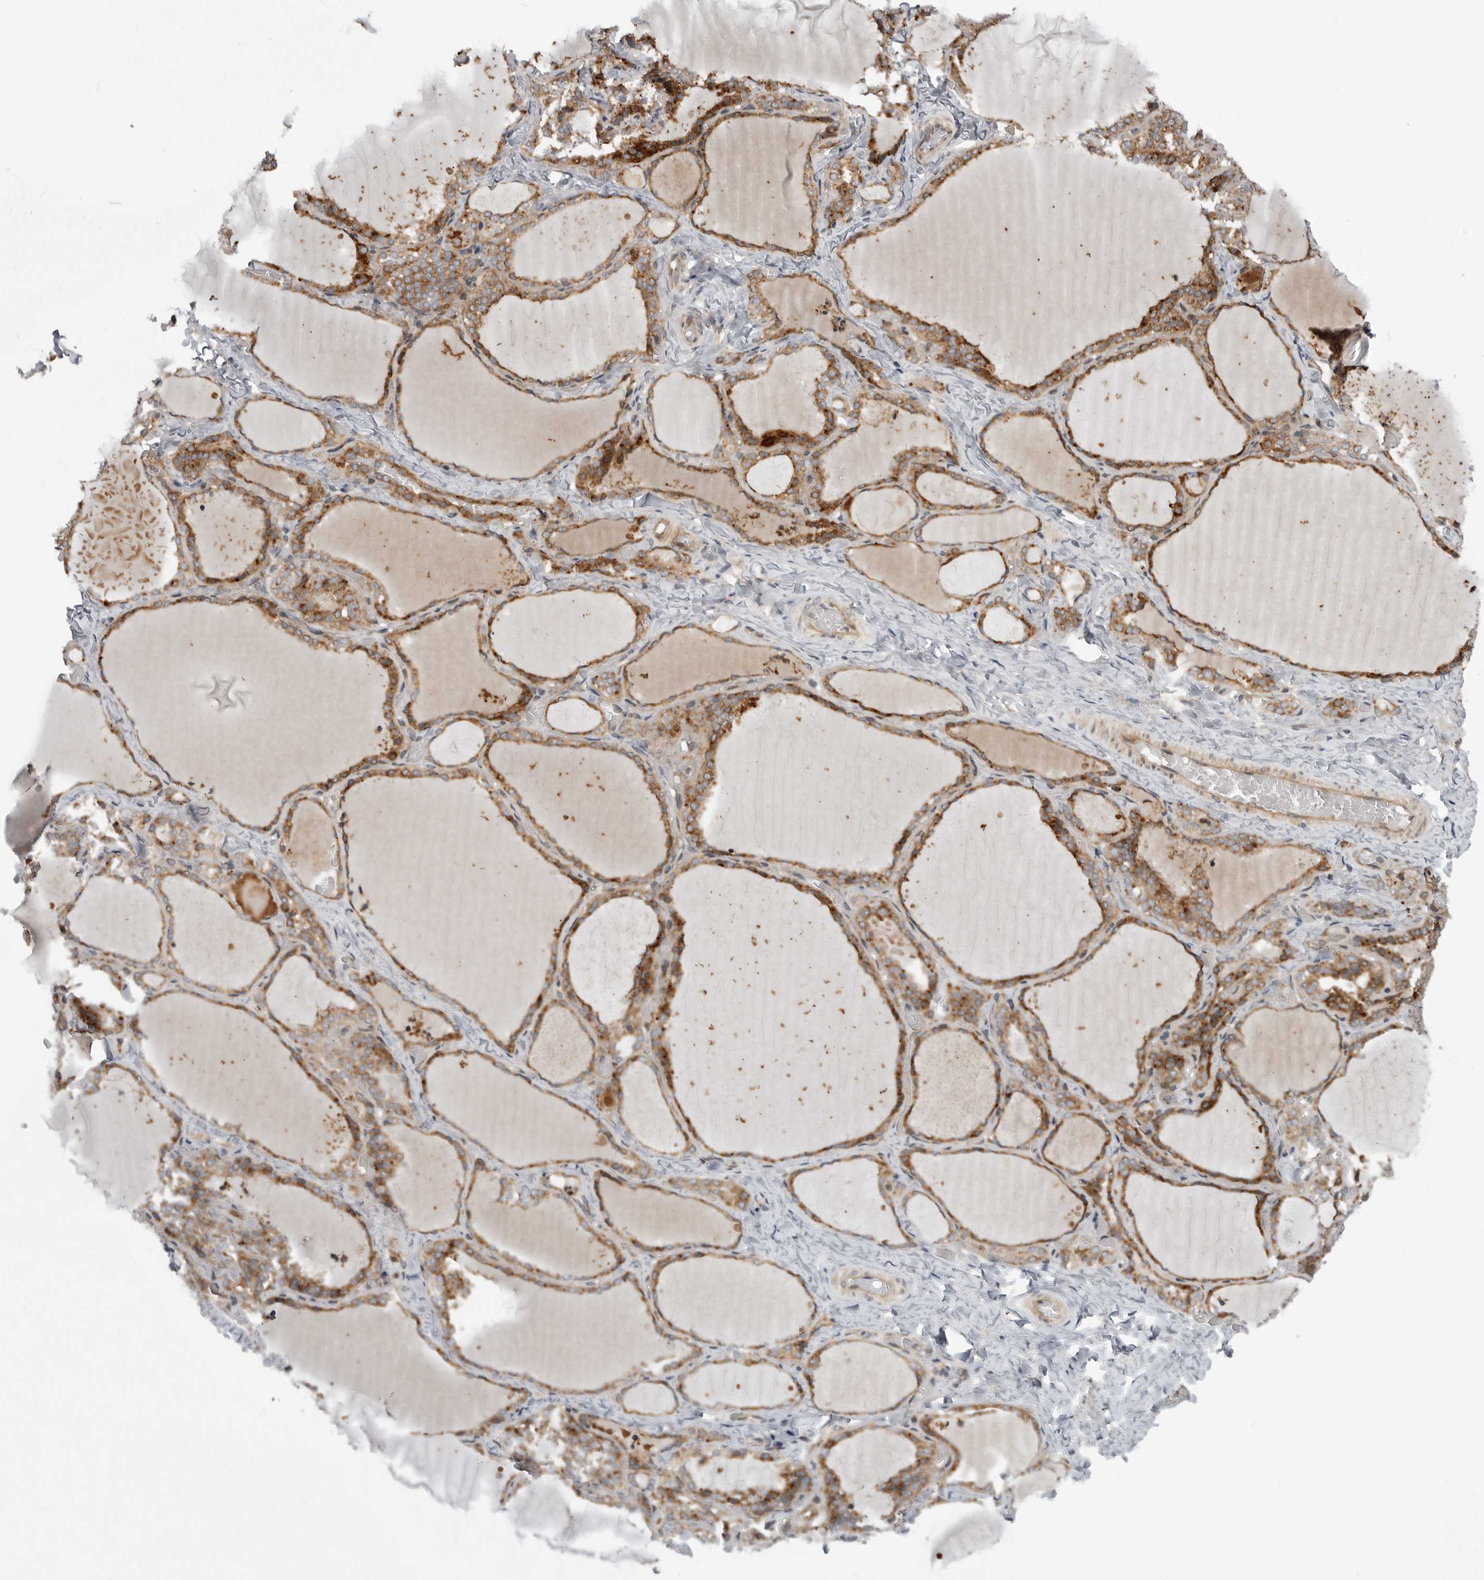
{"staining": {"intensity": "strong", "quantity": ">75%", "location": "cytoplasmic/membranous"}, "tissue": "thyroid gland", "cell_type": "Glandular cells", "image_type": "normal", "snomed": [{"axis": "morphology", "description": "Normal tissue, NOS"}, {"axis": "topography", "description": "Thyroid gland"}], "caption": "Brown immunohistochemical staining in unremarkable human thyroid gland demonstrates strong cytoplasmic/membranous expression in about >75% of glandular cells.", "gene": "LRRC45", "patient": {"sex": "female", "age": 22}}